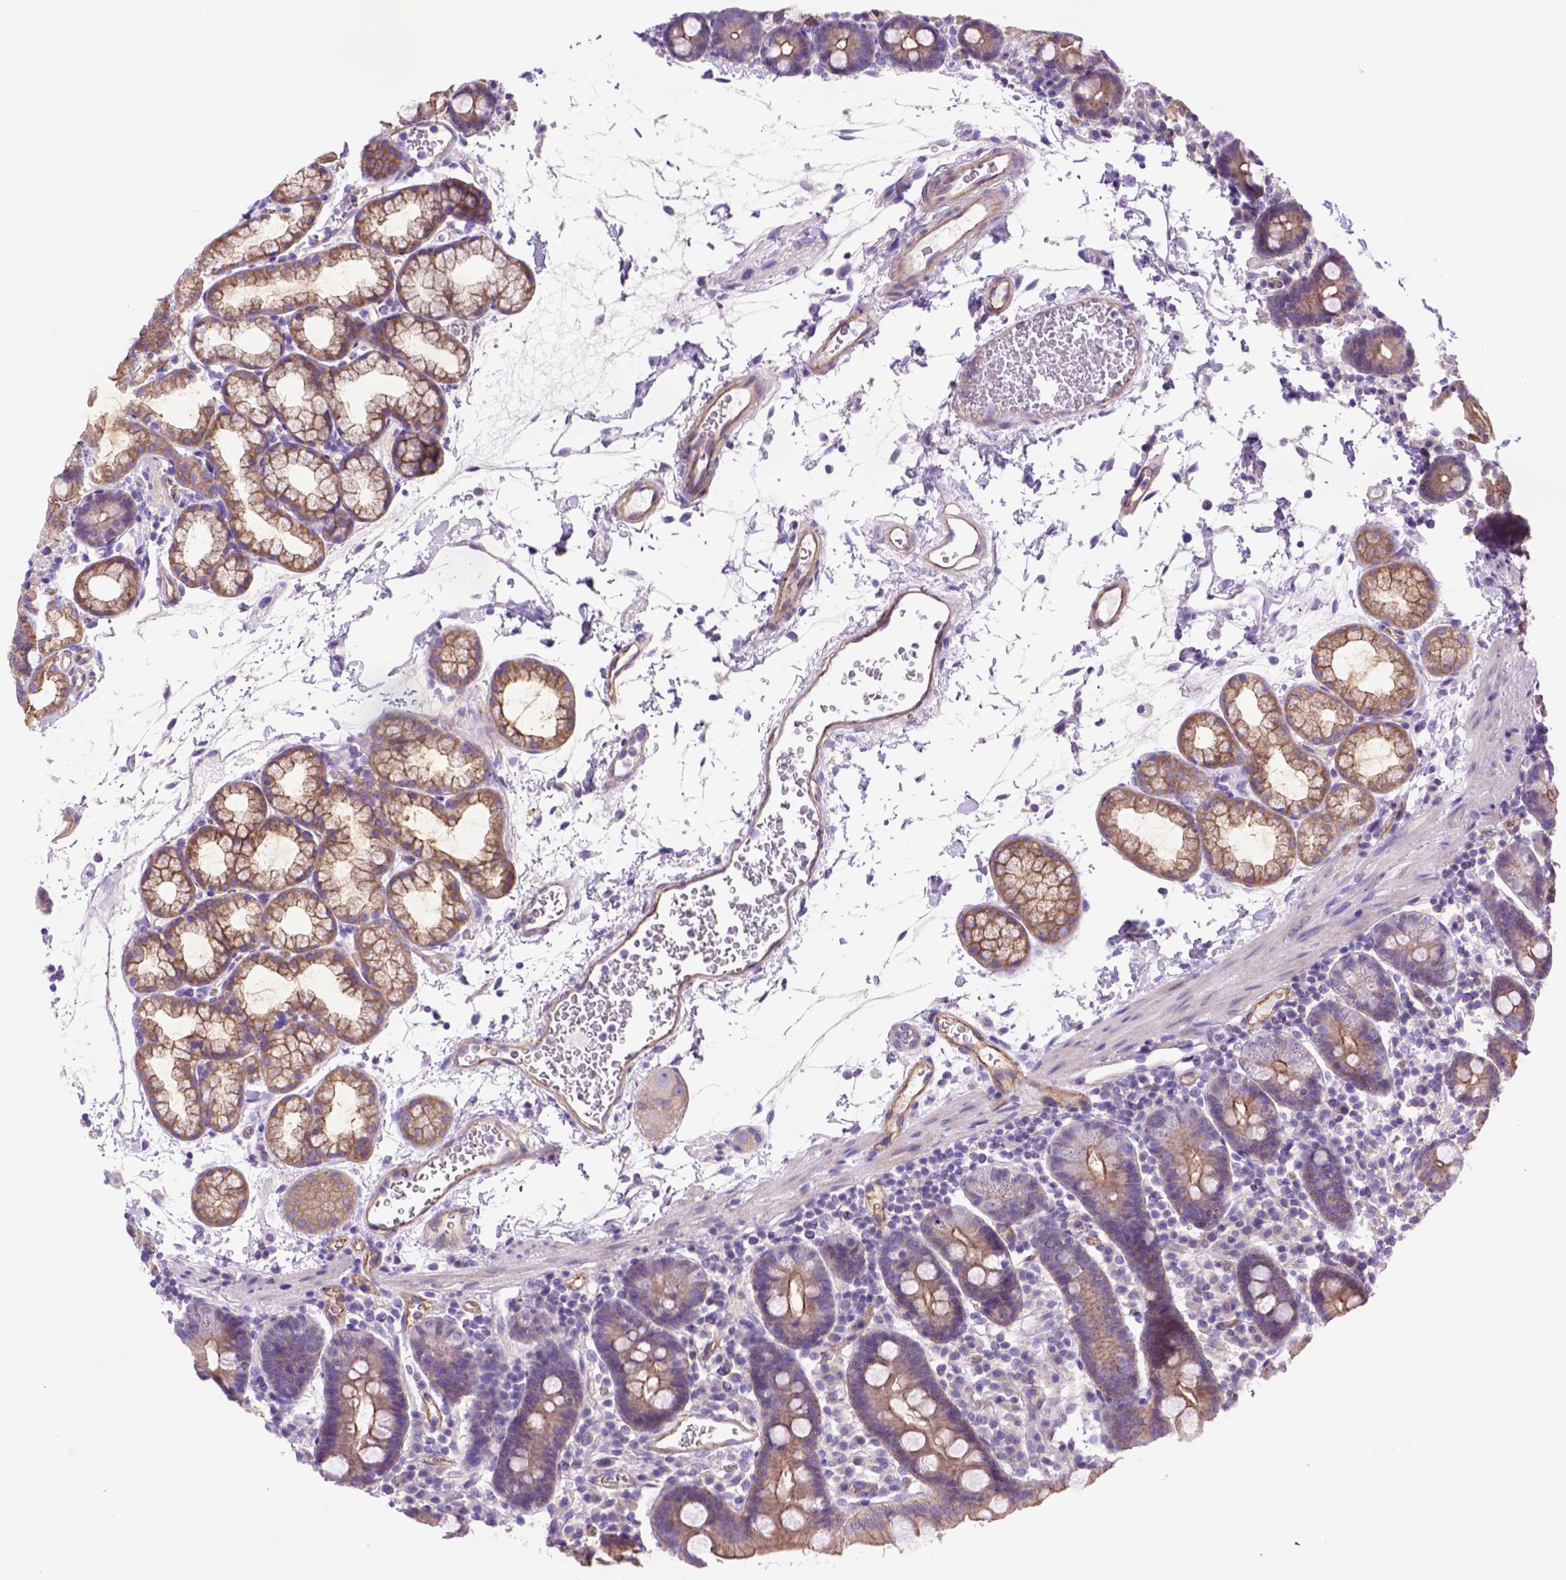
{"staining": {"intensity": "strong", "quantity": ">75%", "location": "cytoplasmic/membranous"}, "tissue": "duodenum", "cell_type": "Glandular cells", "image_type": "normal", "snomed": [{"axis": "morphology", "description": "Normal tissue, NOS"}, {"axis": "topography", "description": "Pancreas"}, {"axis": "topography", "description": "Duodenum"}], "caption": "Protein staining by IHC shows strong cytoplasmic/membranous expression in about >75% of glandular cells in benign duodenum. Immunohistochemistry stains the protein in brown and the nuclei are stained blue.", "gene": "PEX12", "patient": {"sex": "male", "age": 59}}